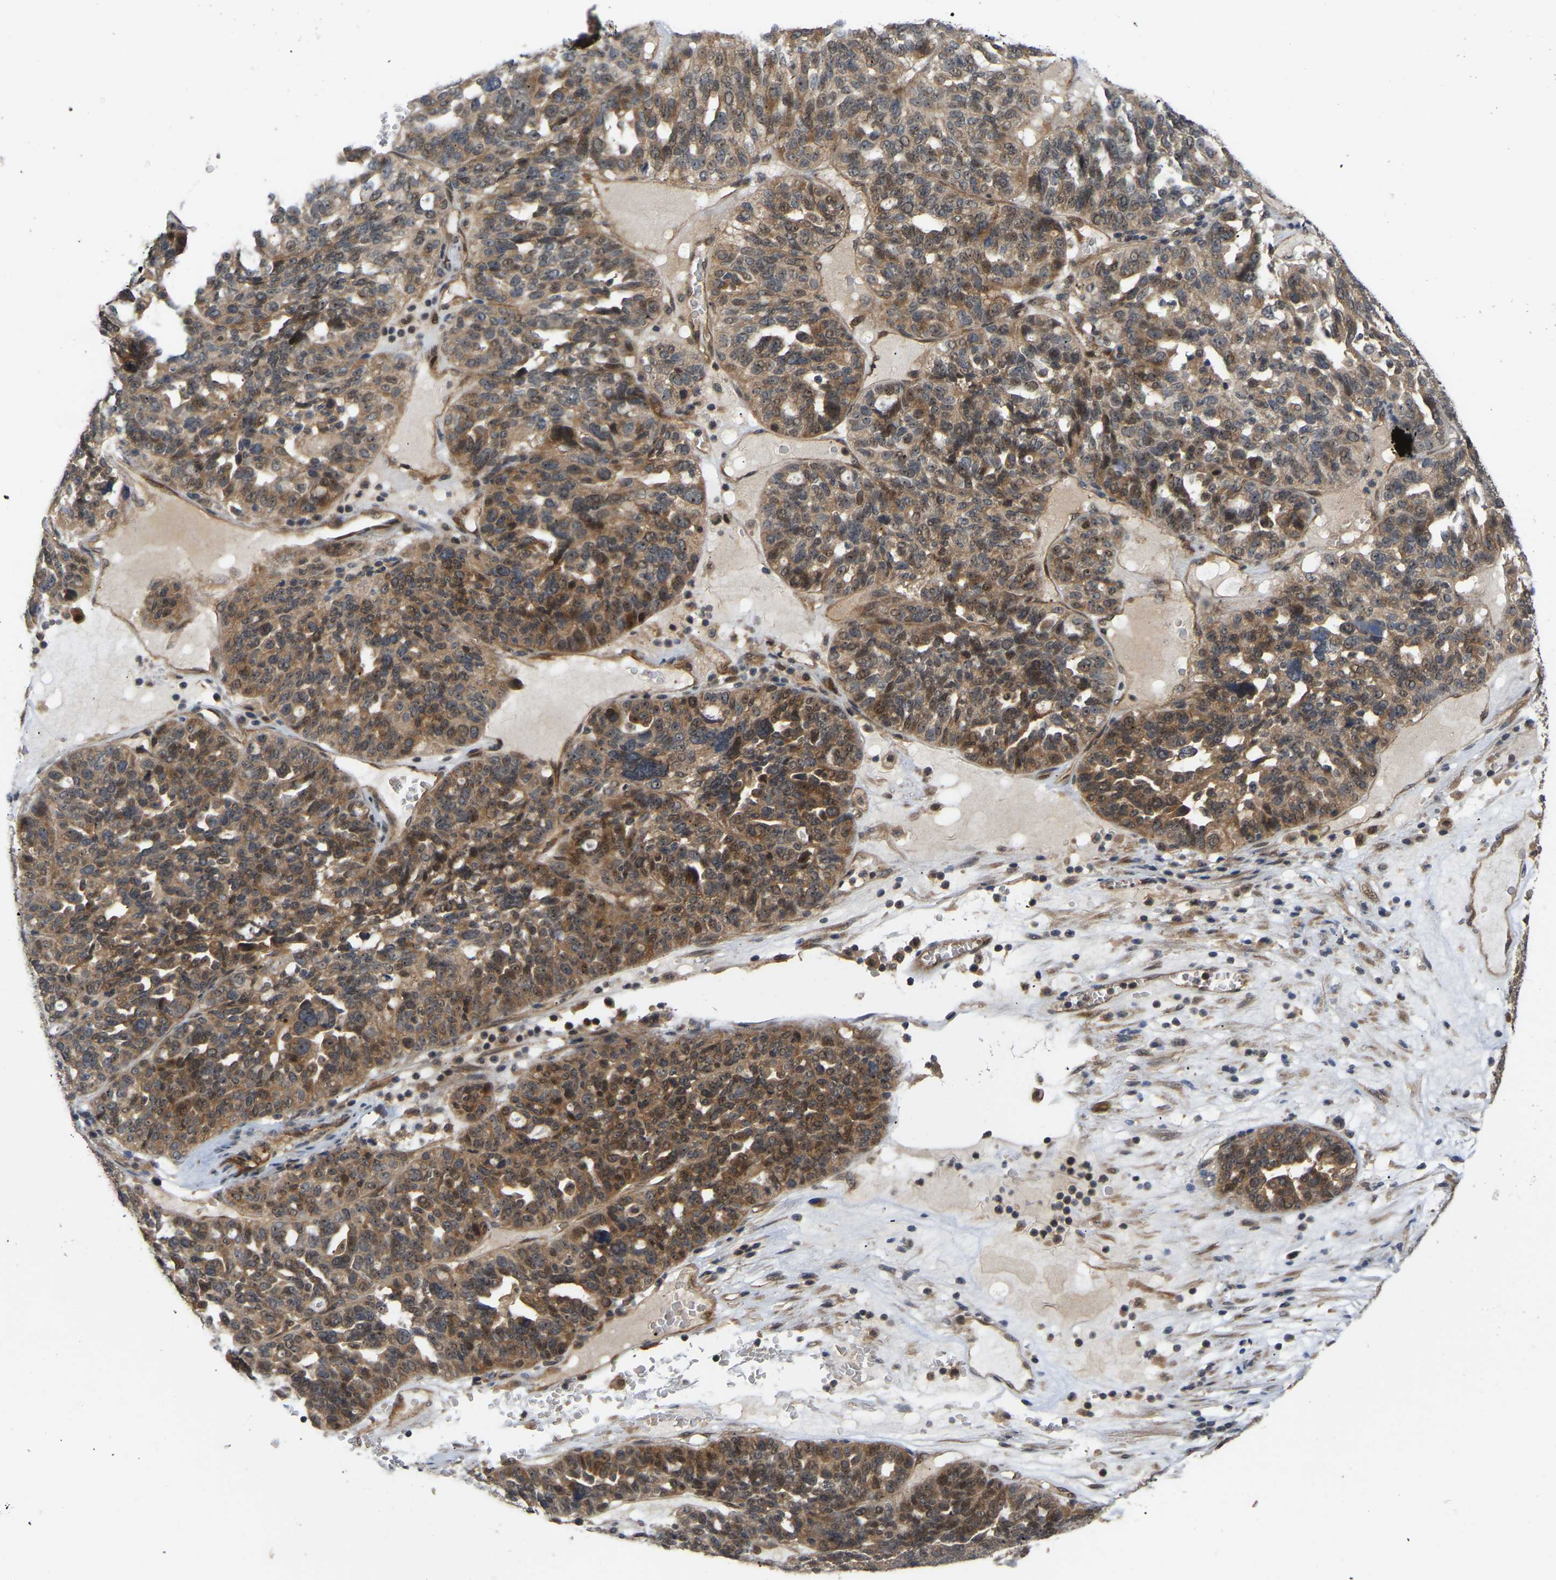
{"staining": {"intensity": "moderate", "quantity": ">75%", "location": "cytoplasmic/membranous,nuclear"}, "tissue": "ovarian cancer", "cell_type": "Tumor cells", "image_type": "cancer", "snomed": [{"axis": "morphology", "description": "Cystadenocarcinoma, serous, NOS"}, {"axis": "topography", "description": "Ovary"}], "caption": "A medium amount of moderate cytoplasmic/membranous and nuclear staining is present in about >75% of tumor cells in ovarian cancer (serous cystadenocarcinoma) tissue.", "gene": "LIMK2", "patient": {"sex": "female", "age": 59}}